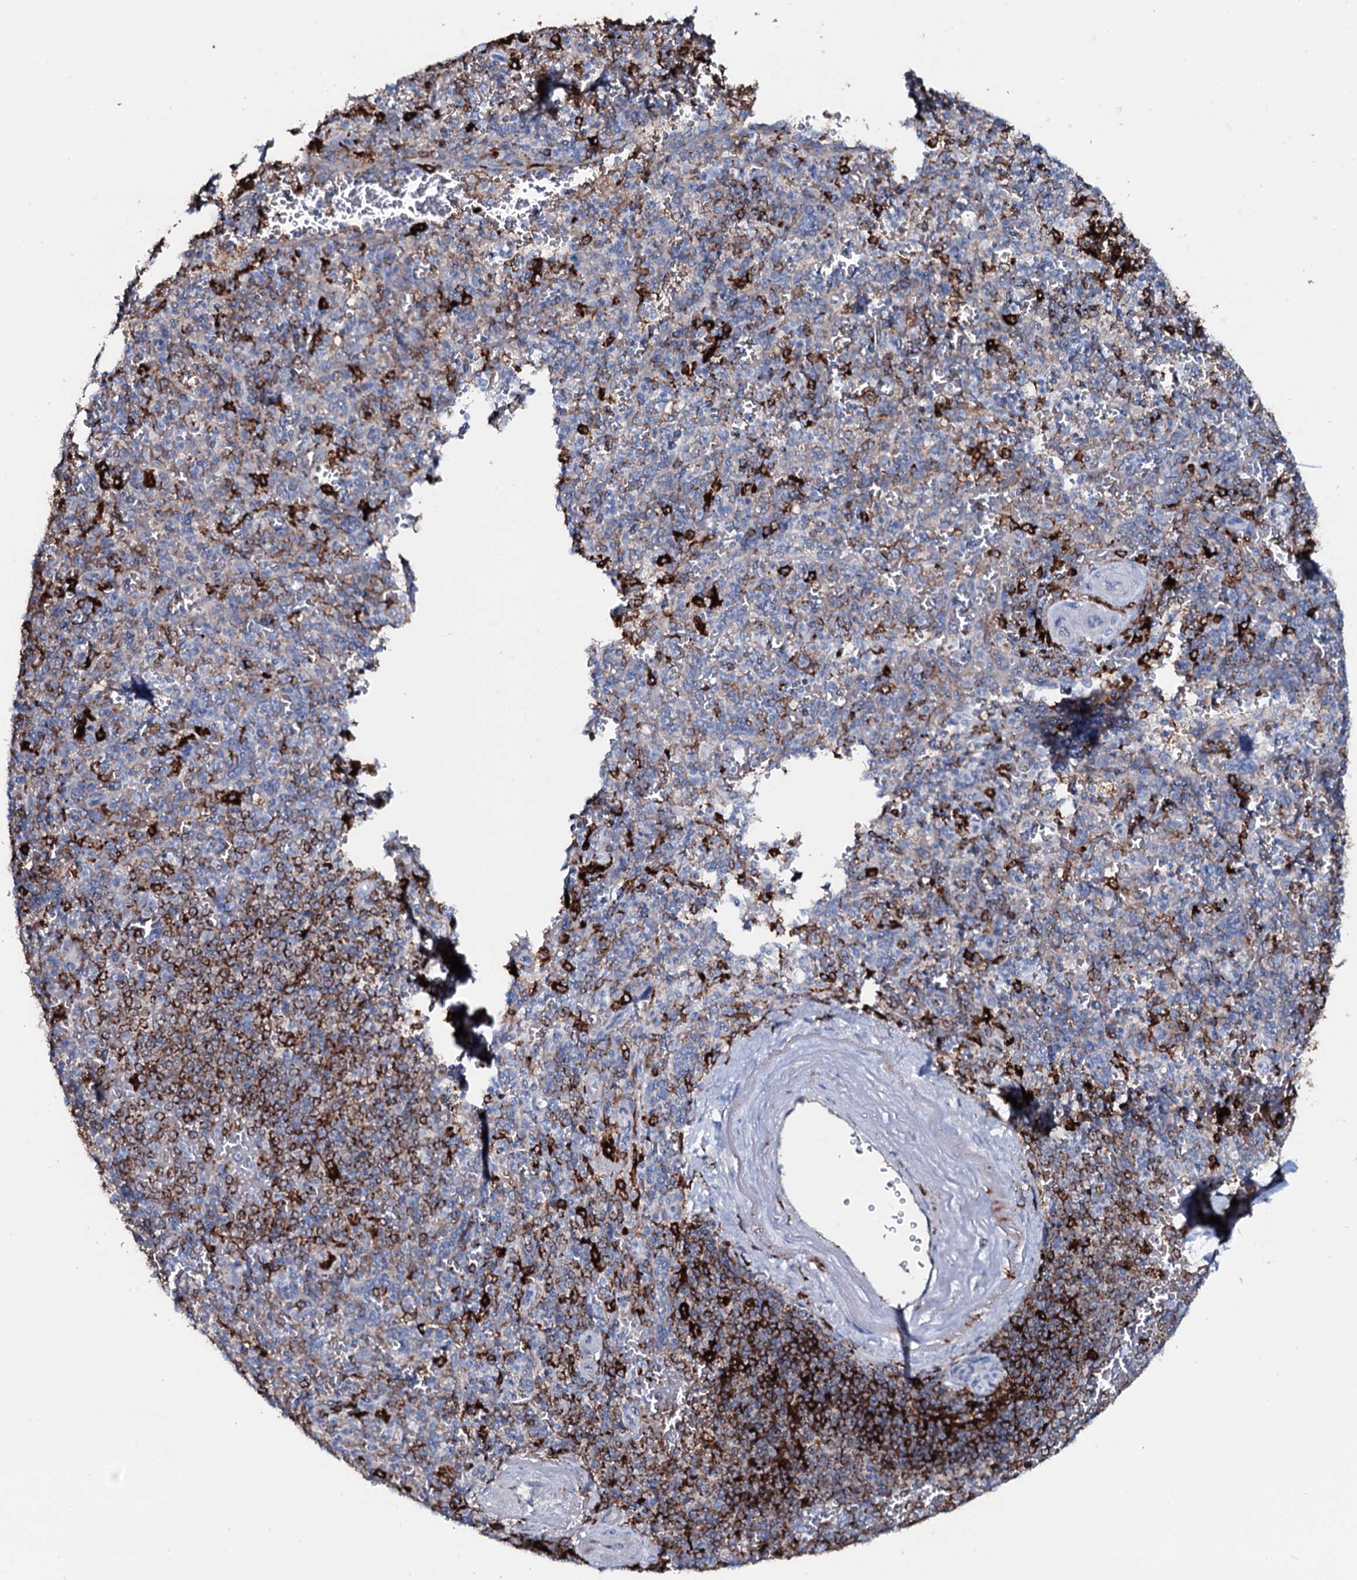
{"staining": {"intensity": "weak", "quantity": "25%-75%", "location": "cytoplasmic/membranous"}, "tissue": "spleen", "cell_type": "Cells in red pulp", "image_type": "normal", "snomed": [{"axis": "morphology", "description": "Normal tissue, NOS"}, {"axis": "topography", "description": "Spleen"}], "caption": "Immunohistochemistry (IHC) of unremarkable spleen exhibits low levels of weak cytoplasmic/membranous positivity in about 25%-75% of cells in red pulp. The staining was performed using DAB (3,3'-diaminobenzidine), with brown indicating positive protein expression. Nuclei are stained blue with hematoxylin.", "gene": "OSBPL2", "patient": {"sex": "male", "age": 82}}